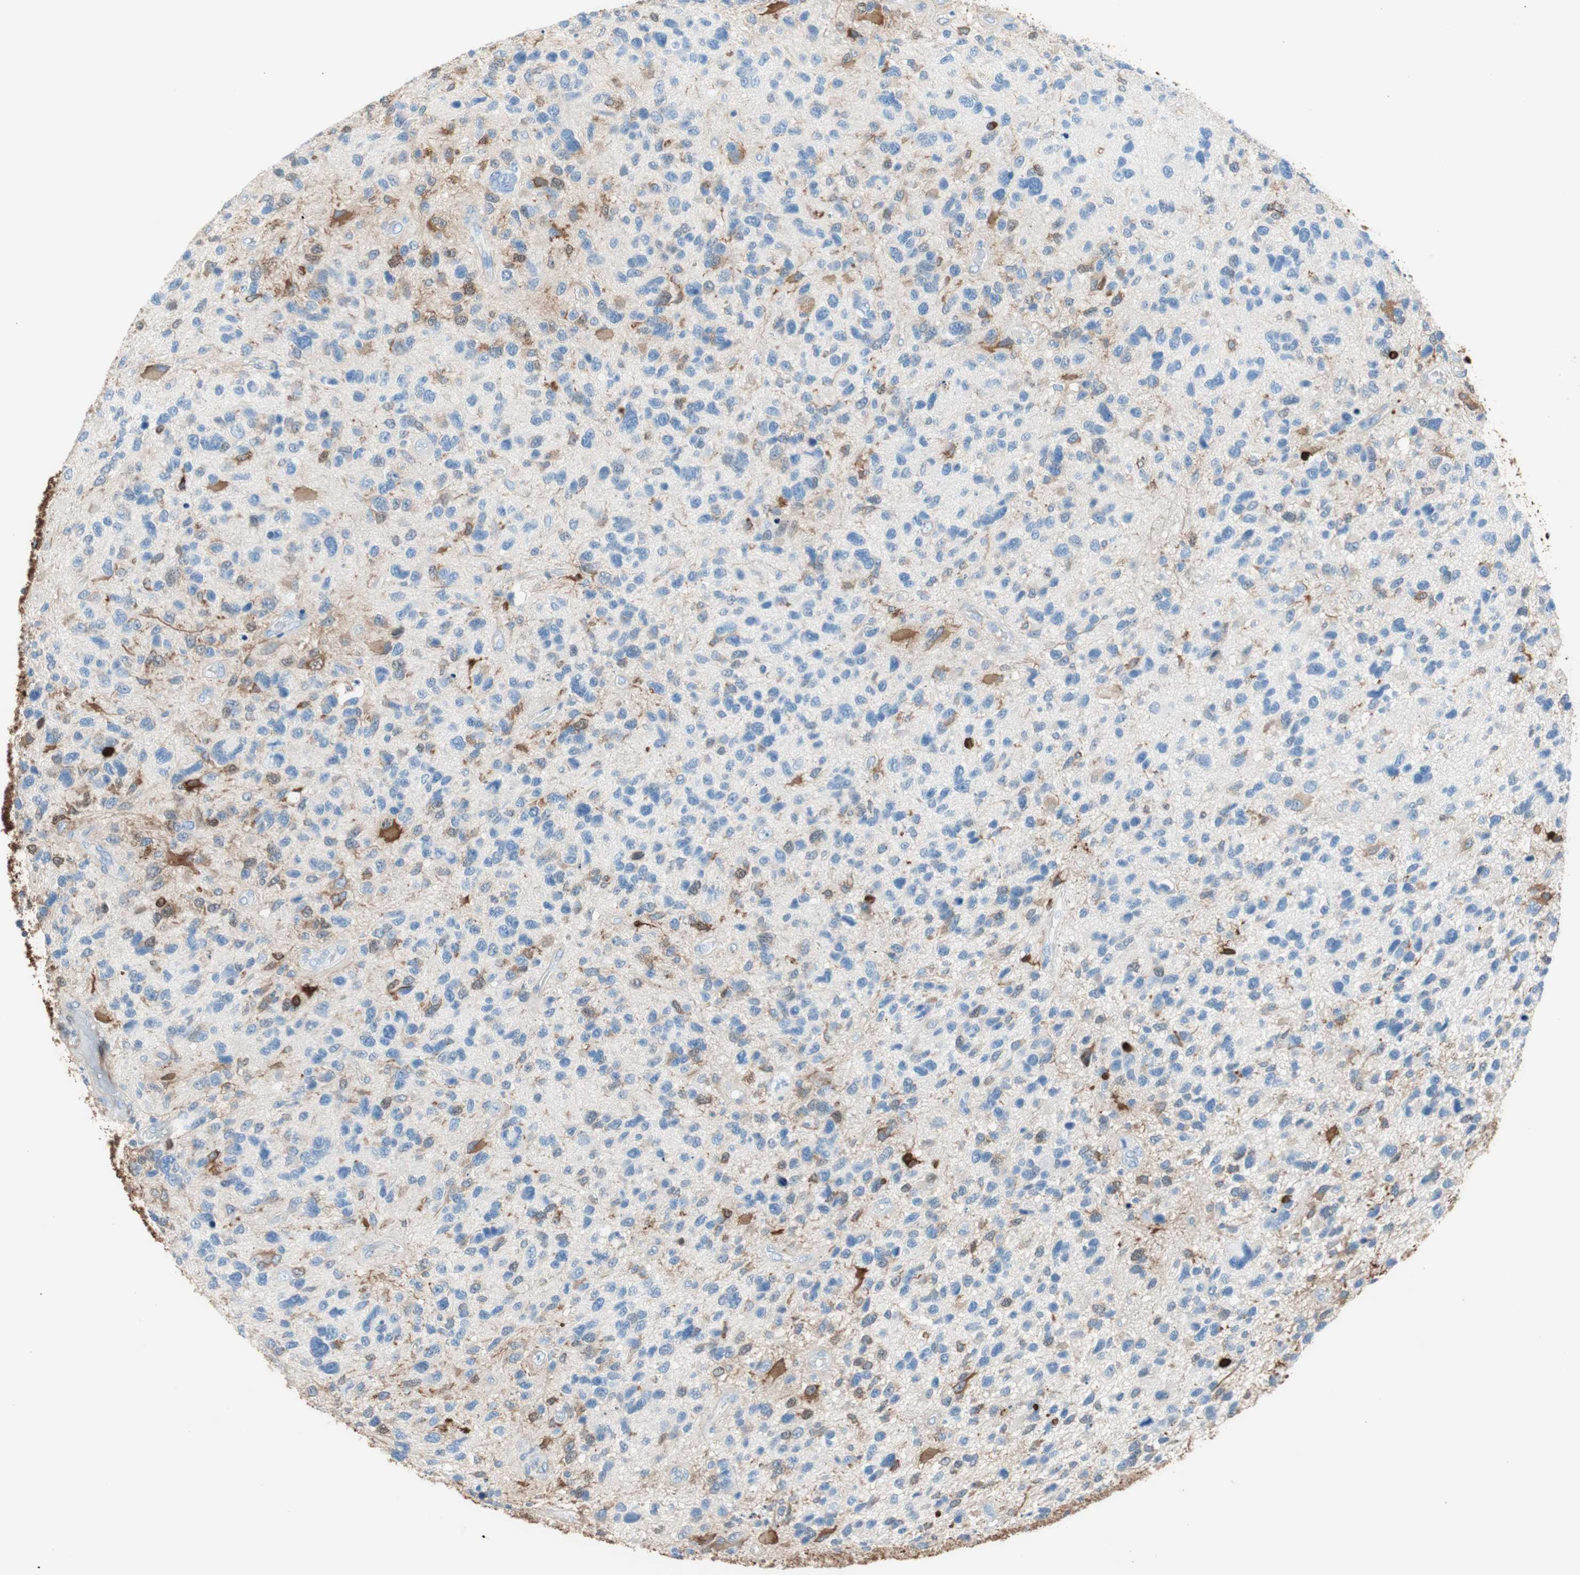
{"staining": {"intensity": "weak", "quantity": "<25%", "location": "cytoplasmic/membranous"}, "tissue": "glioma", "cell_type": "Tumor cells", "image_type": "cancer", "snomed": [{"axis": "morphology", "description": "Glioma, malignant, High grade"}, {"axis": "topography", "description": "Brain"}], "caption": "Immunohistochemistry histopathology image of neoplastic tissue: malignant glioma (high-grade) stained with DAB demonstrates no significant protein staining in tumor cells. Brightfield microscopy of immunohistochemistry (IHC) stained with DAB (3,3'-diaminobenzidine) (brown) and hematoxylin (blue), captured at high magnification.", "gene": "GLUL", "patient": {"sex": "female", "age": 58}}